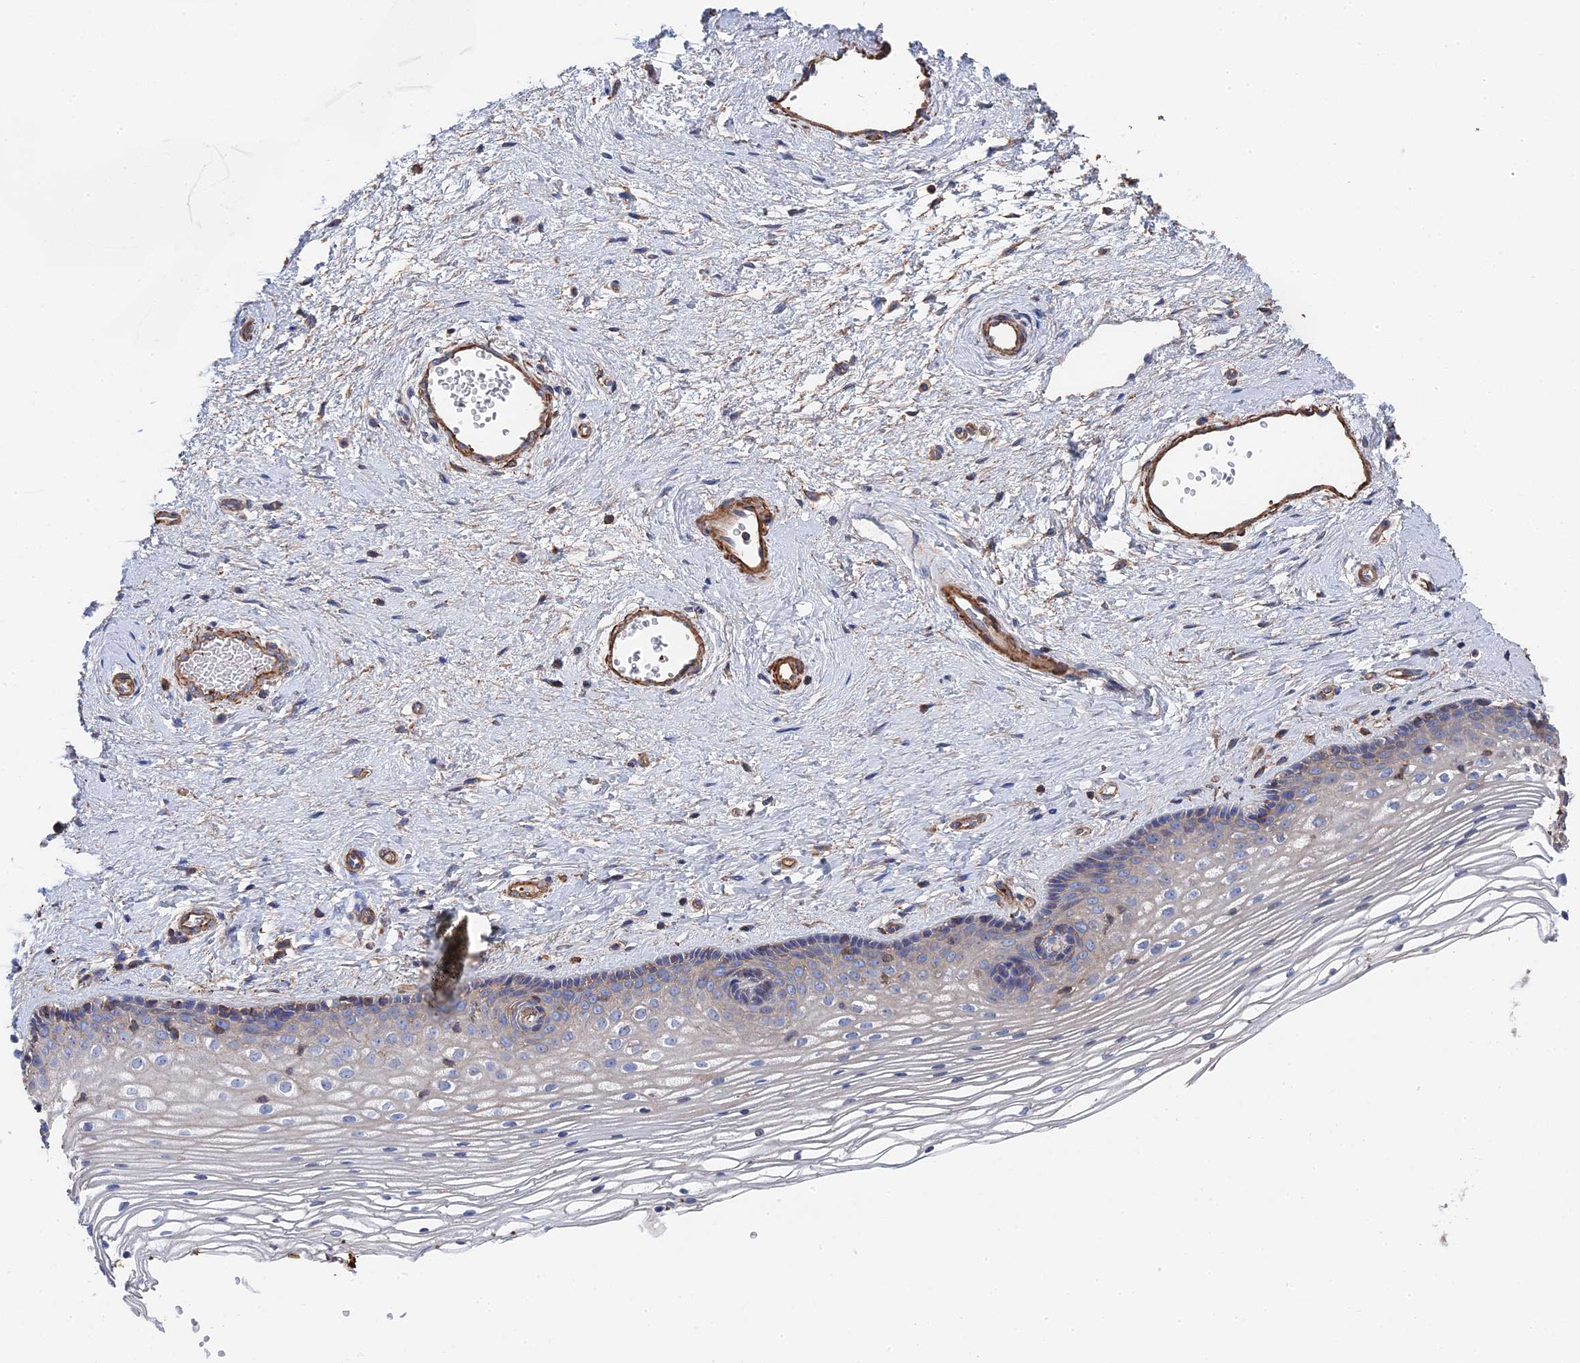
{"staining": {"intensity": "negative", "quantity": "none", "location": "none"}, "tissue": "vagina", "cell_type": "Squamous epithelial cells", "image_type": "normal", "snomed": [{"axis": "morphology", "description": "Normal tissue, NOS"}, {"axis": "topography", "description": "Vagina"}], "caption": "IHC of unremarkable vagina exhibits no positivity in squamous epithelial cells.", "gene": "STRA6", "patient": {"sex": "female", "age": 46}}